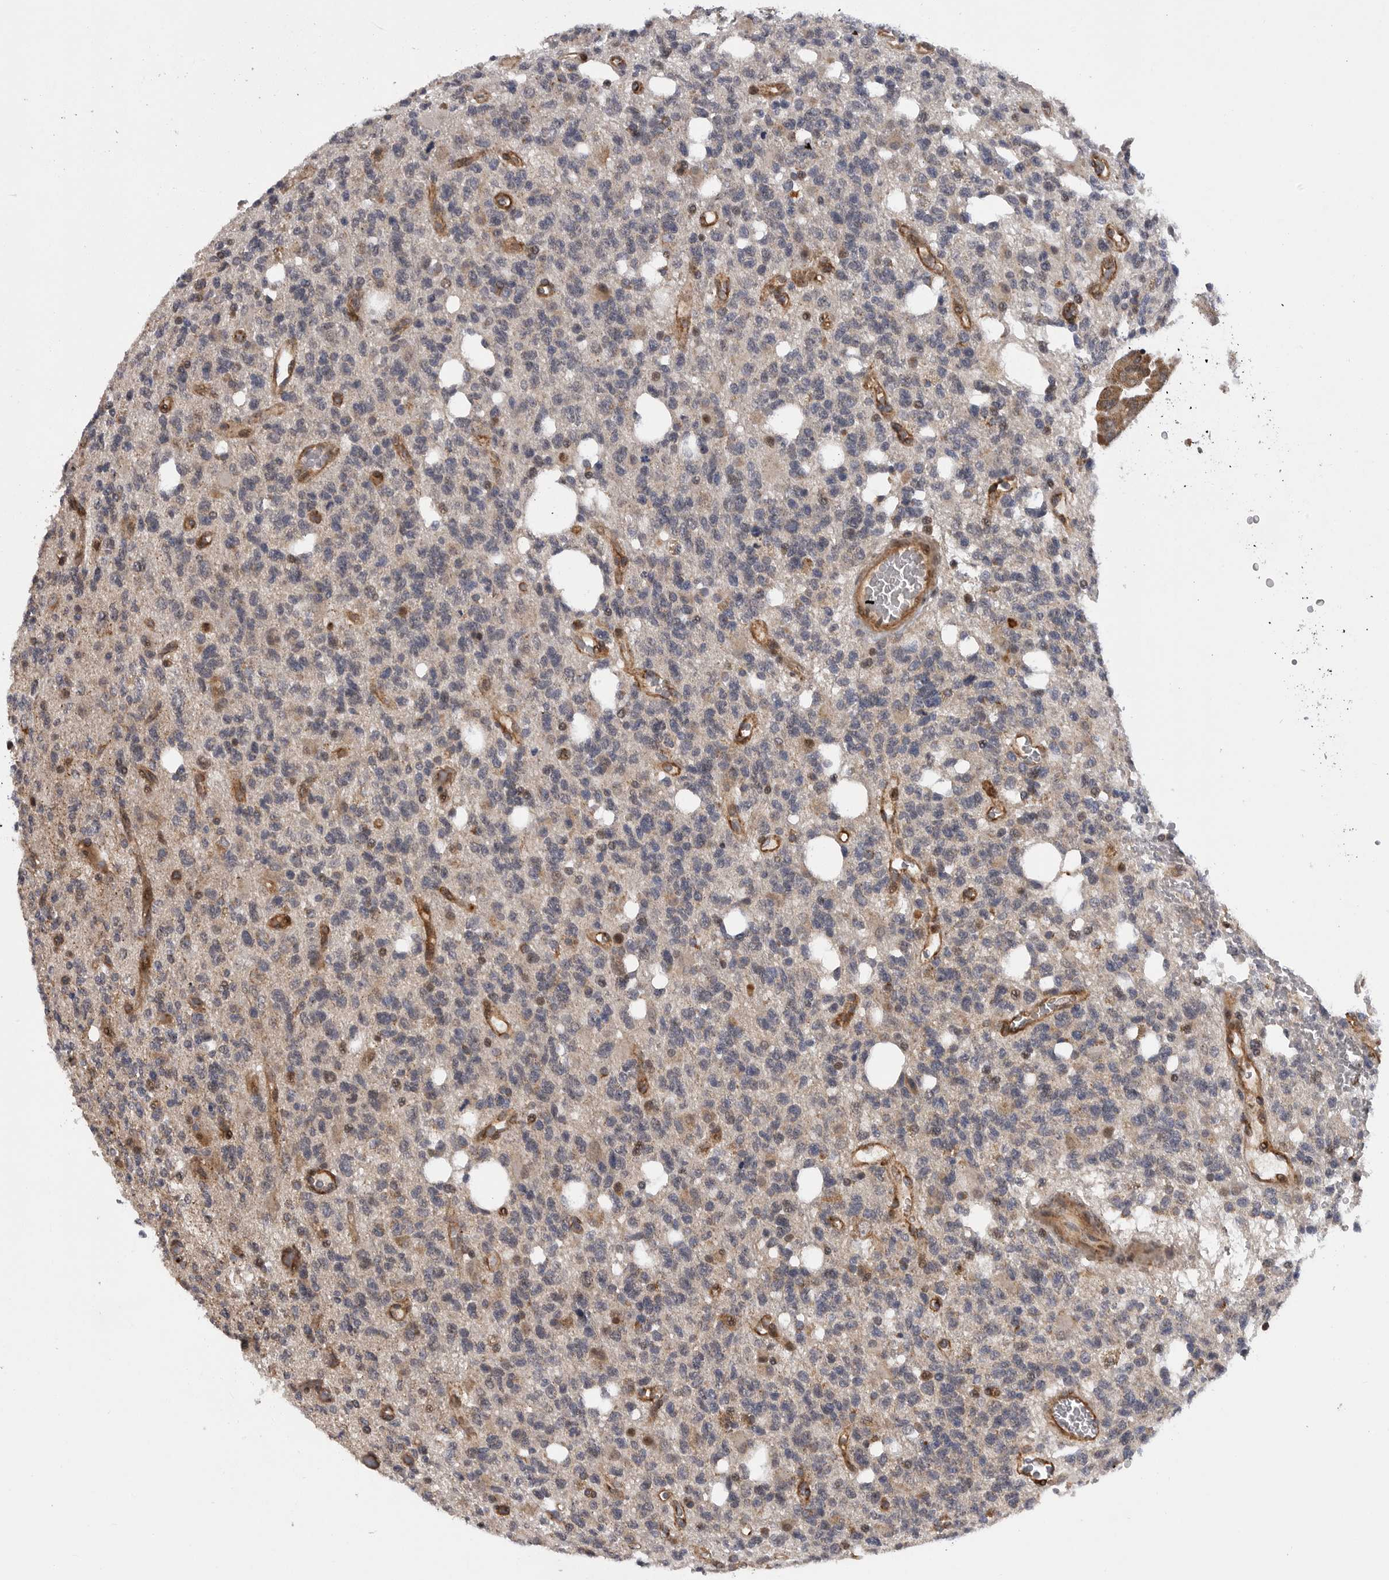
{"staining": {"intensity": "moderate", "quantity": "<25%", "location": "cytoplasmic/membranous,nuclear"}, "tissue": "glioma", "cell_type": "Tumor cells", "image_type": "cancer", "snomed": [{"axis": "morphology", "description": "Glioma, malignant, High grade"}, {"axis": "topography", "description": "Brain"}], "caption": "Tumor cells reveal moderate cytoplasmic/membranous and nuclear staining in about <25% of cells in malignant glioma (high-grade).", "gene": "TMPRSS11F", "patient": {"sex": "female", "age": 62}}